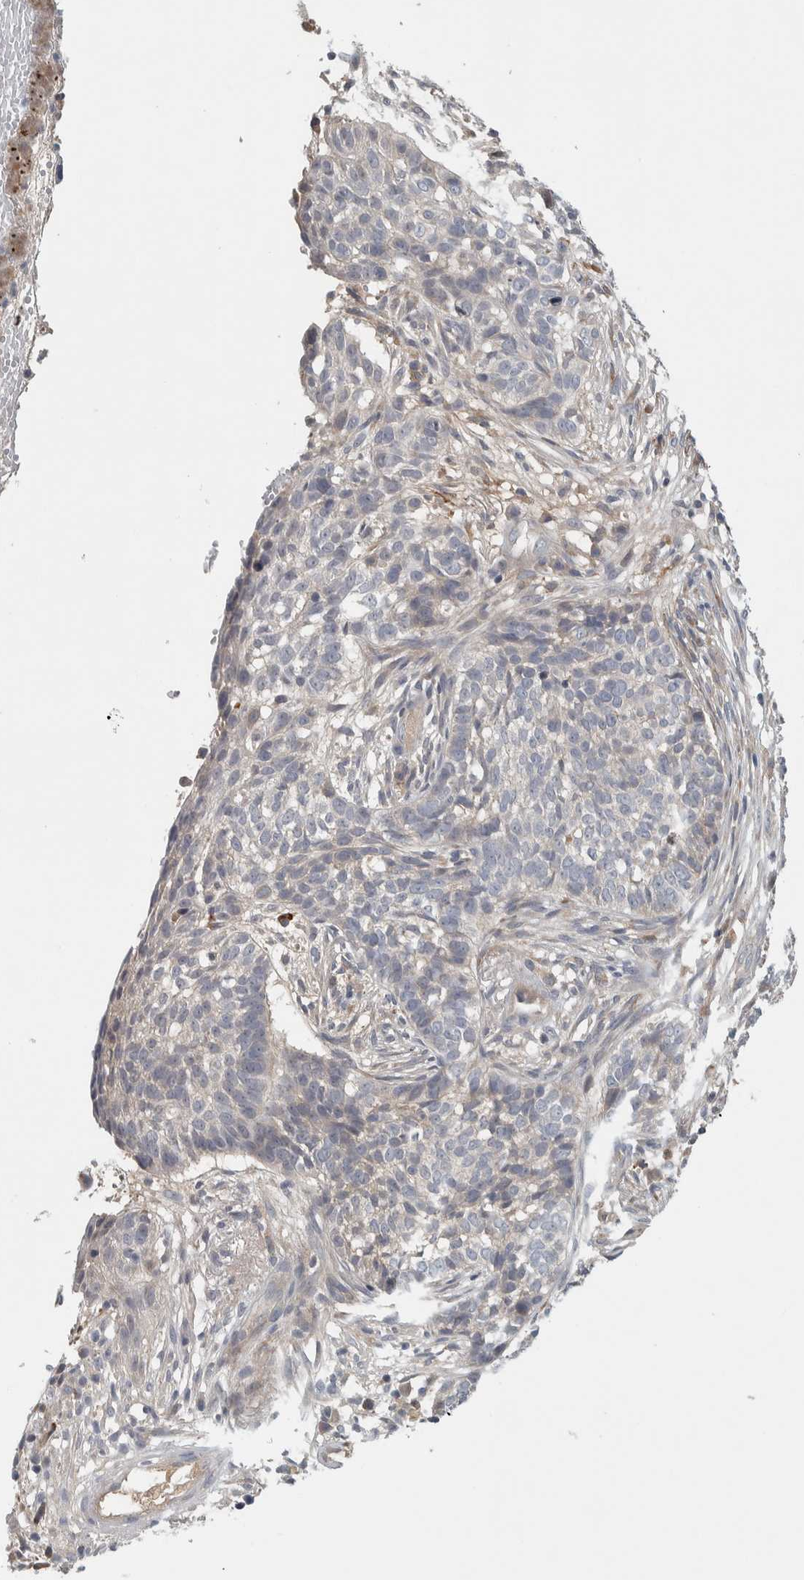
{"staining": {"intensity": "negative", "quantity": "none", "location": "none"}, "tissue": "skin cancer", "cell_type": "Tumor cells", "image_type": "cancer", "snomed": [{"axis": "morphology", "description": "Basal cell carcinoma"}, {"axis": "topography", "description": "Skin"}], "caption": "Immunohistochemistry (IHC) of basal cell carcinoma (skin) demonstrates no positivity in tumor cells. (Immunohistochemistry (IHC), brightfield microscopy, high magnification).", "gene": "ADPRM", "patient": {"sex": "male", "age": 85}}